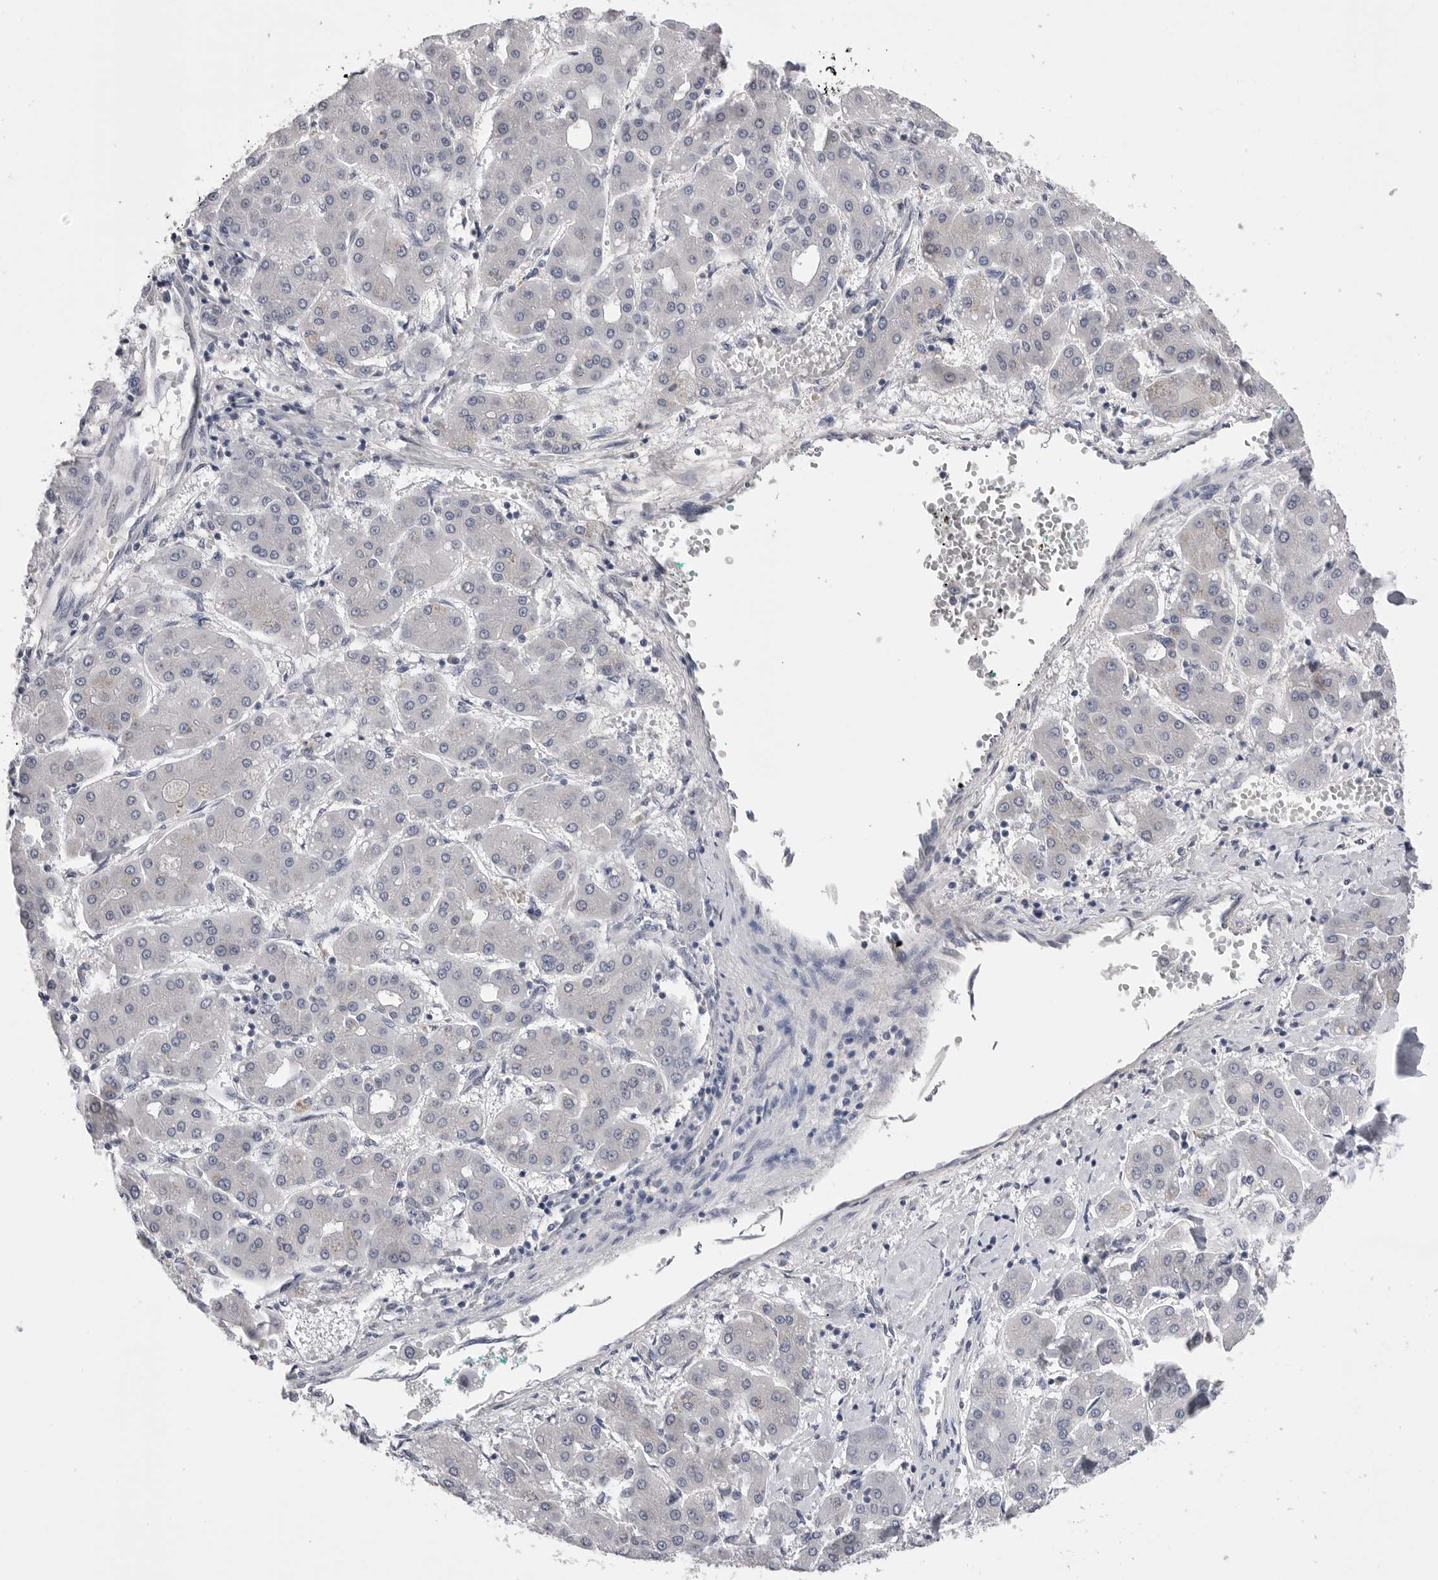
{"staining": {"intensity": "negative", "quantity": "none", "location": "none"}, "tissue": "liver cancer", "cell_type": "Tumor cells", "image_type": "cancer", "snomed": [{"axis": "morphology", "description": "Carcinoma, Hepatocellular, NOS"}, {"axis": "topography", "description": "Liver"}], "caption": "This is a image of immunohistochemistry staining of liver hepatocellular carcinoma, which shows no positivity in tumor cells.", "gene": "DLGAP3", "patient": {"sex": "male", "age": 65}}